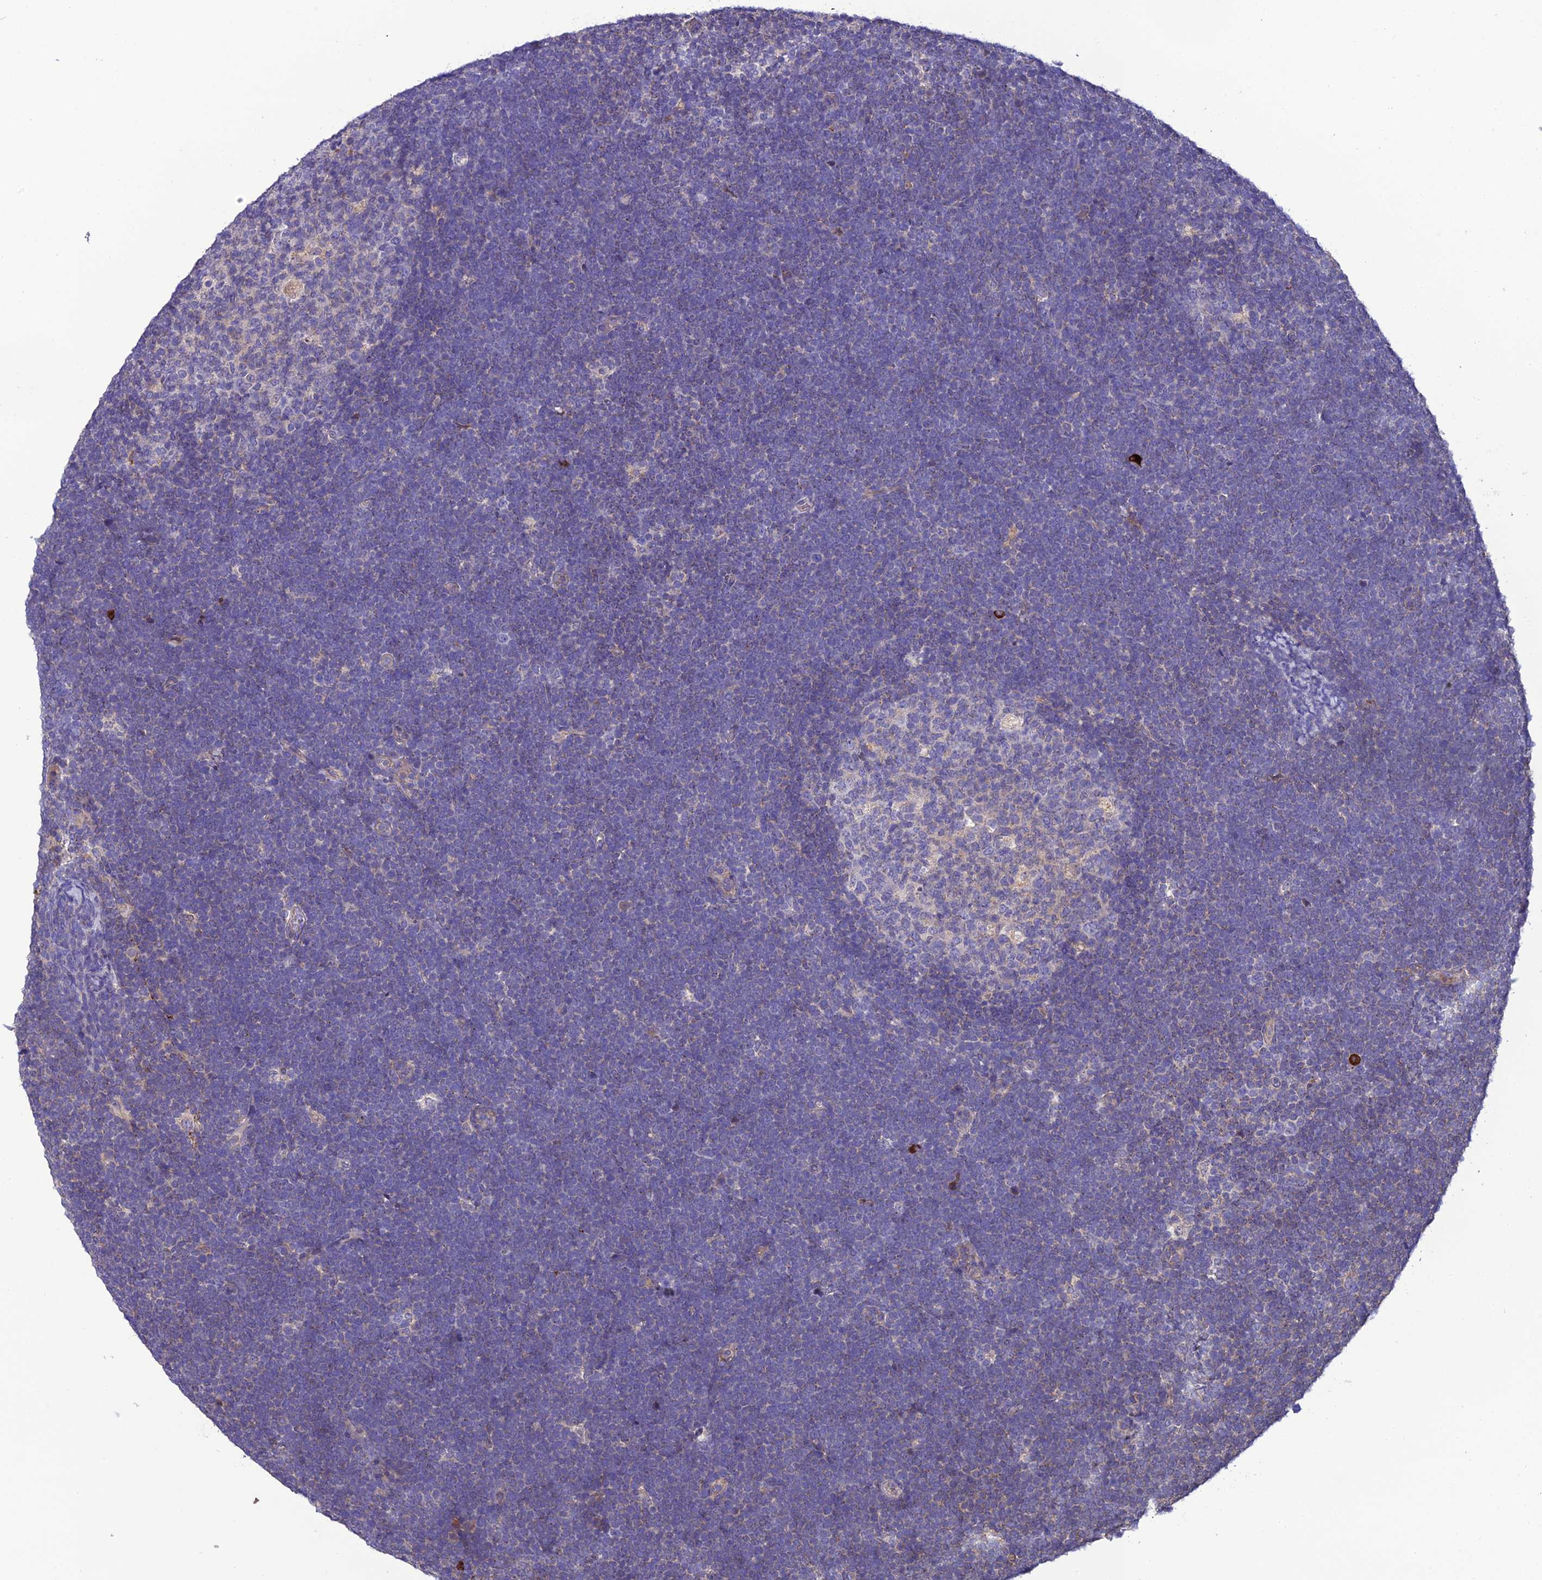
{"staining": {"intensity": "negative", "quantity": "none", "location": "none"}, "tissue": "lymphoma", "cell_type": "Tumor cells", "image_type": "cancer", "snomed": [{"axis": "morphology", "description": "Malignant lymphoma, non-Hodgkin's type, High grade"}, {"axis": "topography", "description": "Lymph node"}], "caption": "Tumor cells show no significant expression in lymphoma.", "gene": "MIOS", "patient": {"sex": "male", "age": 13}}